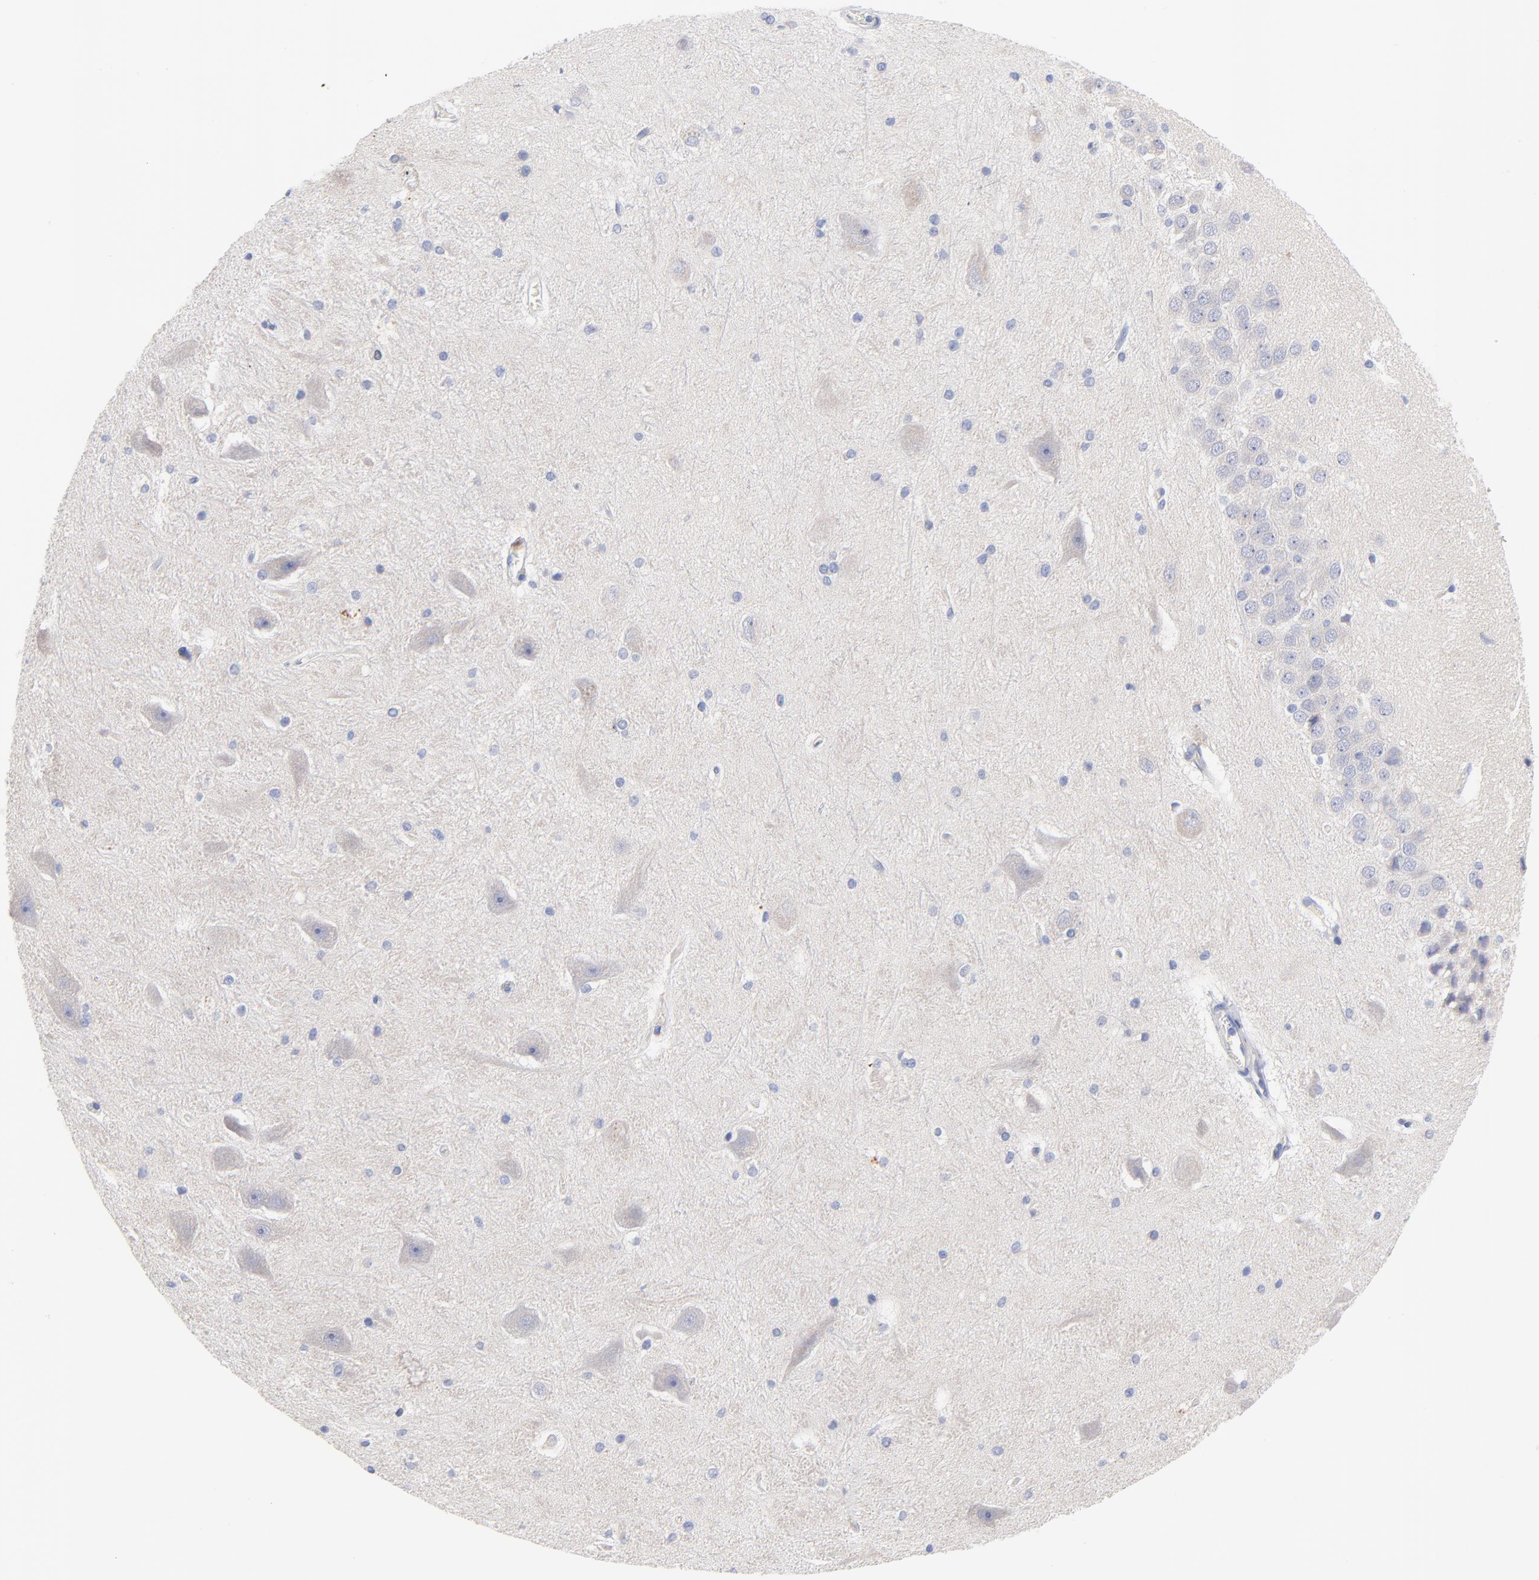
{"staining": {"intensity": "negative", "quantity": "none", "location": "none"}, "tissue": "hippocampus", "cell_type": "Glial cells", "image_type": "normal", "snomed": [{"axis": "morphology", "description": "Normal tissue, NOS"}, {"axis": "topography", "description": "Hippocampus"}], "caption": "IHC micrograph of unremarkable hippocampus: hippocampus stained with DAB displays no significant protein positivity in glial cells.", "gene": "FBXO10", "patient": {"sex": "female", "age": 19}}